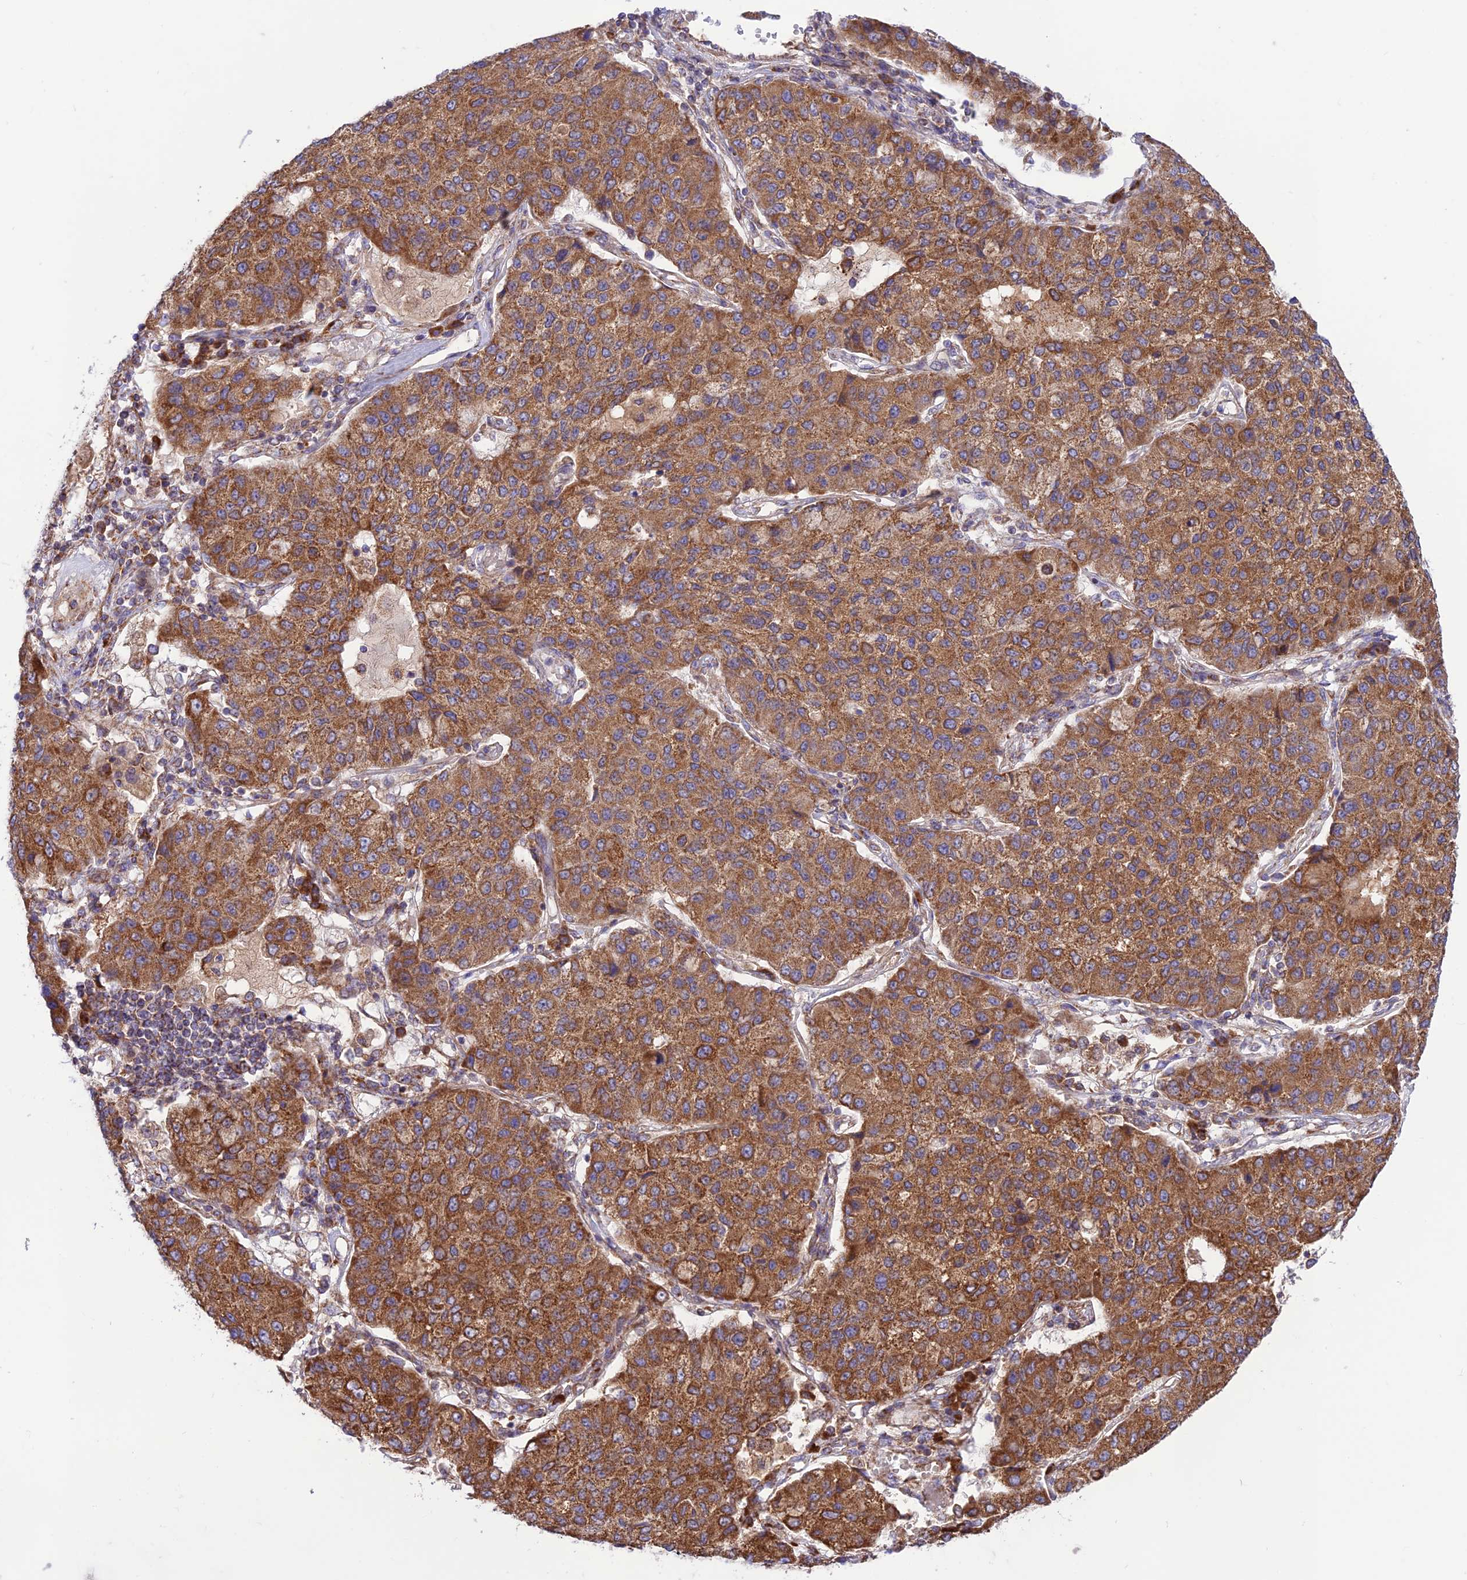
{"staining": {"intensity": "strong", "quantity": ">75%", "location": "cytoplasmic/membranous"}, "tissue": "lung cancer", "cell_type": "Tumor cells", "image_type": "cancer", "snomed": [{"axis": "morphology", "description": "Squamous cell carcinoma, NOS"}, {"axis": "topography", "description": "Lung"}], "caption": "Protein expression analysis of lung cancer displays strong cytoplasmic/membranous expression in approximately >75% of tumor cells.", "gene": "UAP1L1", "patient": {"sex": "male", "age": 74}}